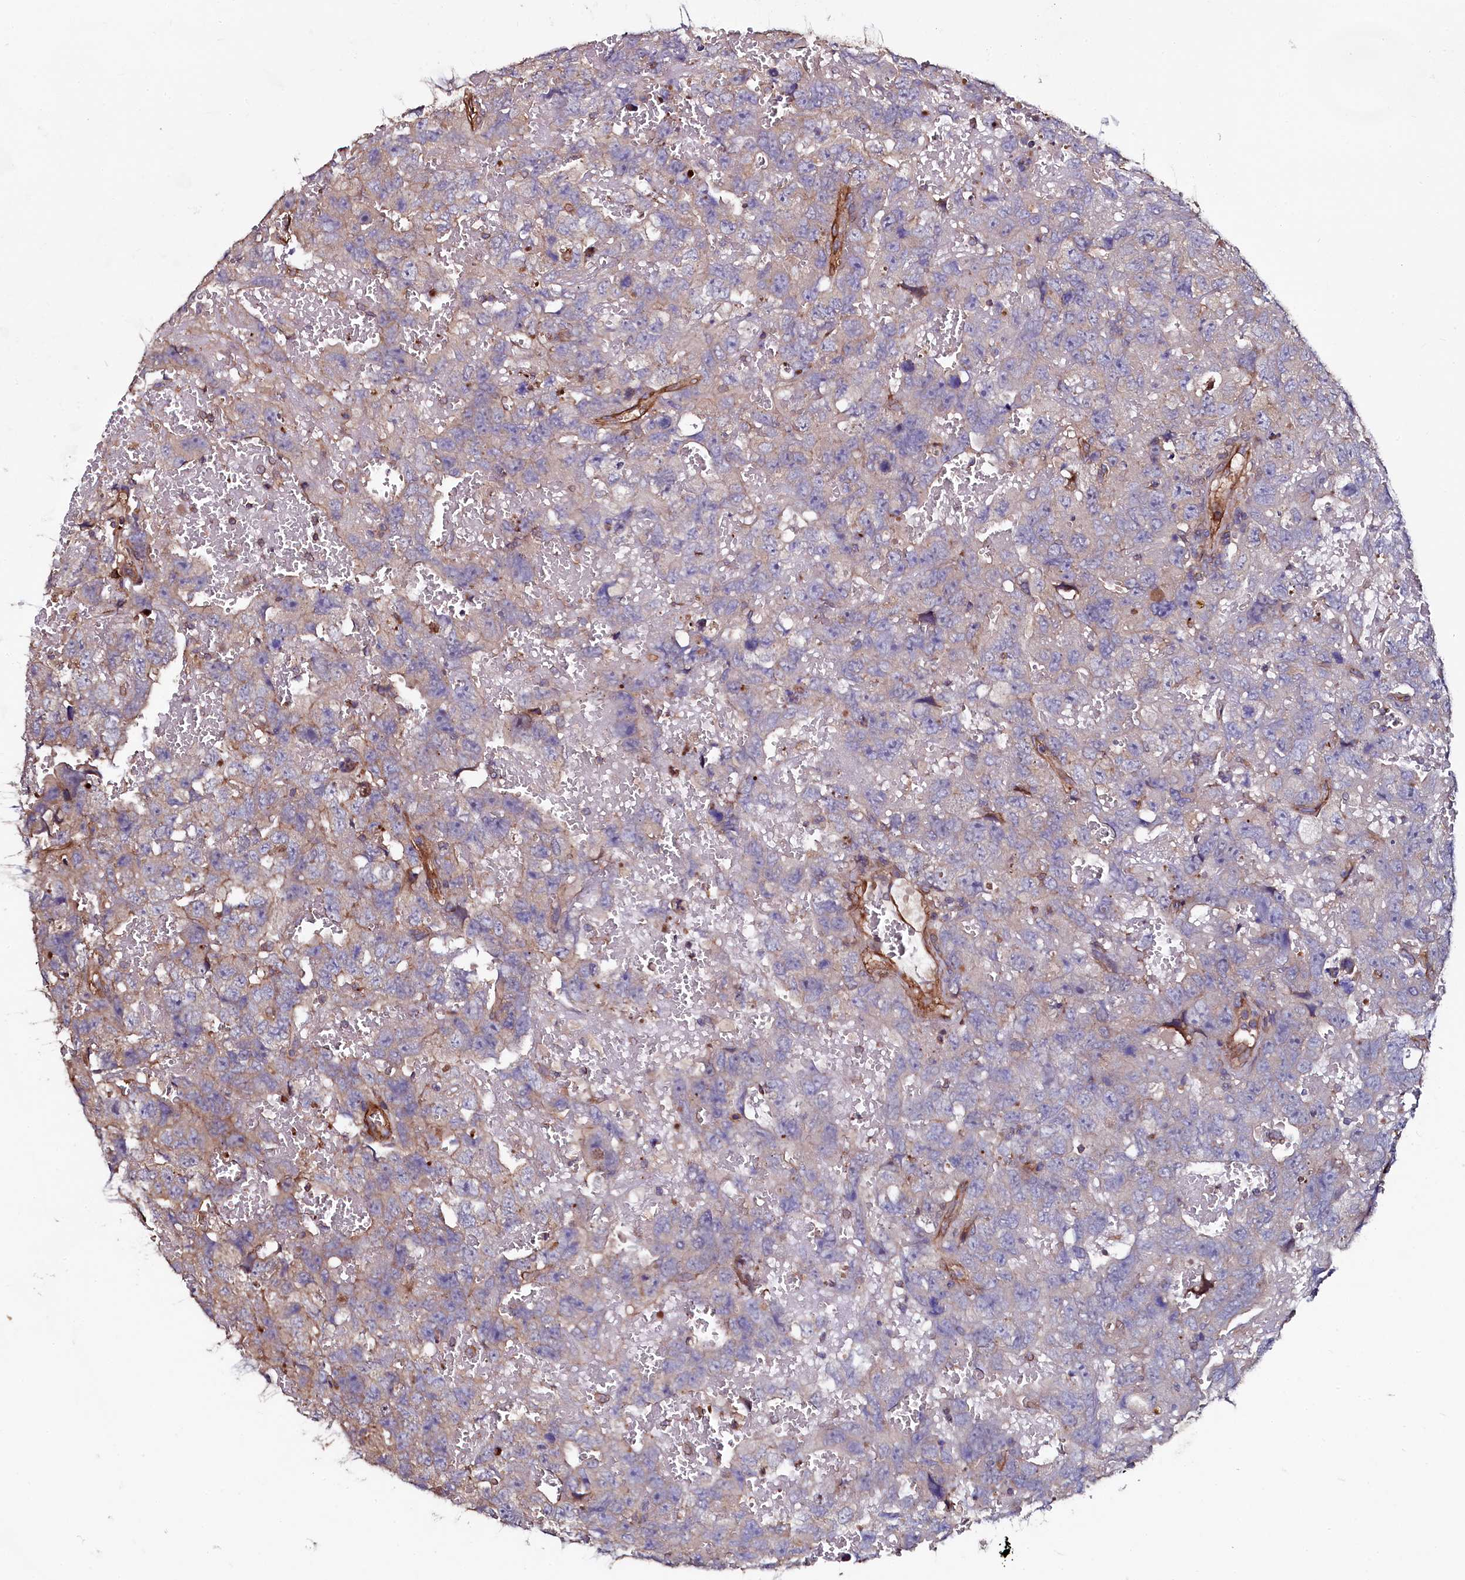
{"staining": {"intensity": "weak", "quantity": "25%-75%", "location": "cytoplasmic/membranous"}, "tissue": "testis cancer", "cell_type": "Tumor cells", "image_type": "cancer", "snomed": [{"axis": "morphology", "description": "Carcinoma, Embryonal, NOS"}, {"axis": "topography", "description": "Testis"}], "caption": "This is a photomicrograph of immunohistochemistry (IHC) staining of testis embryonal carcinoma, which shows weak positivity in the cytoplasmic/membranous of tumor cells.", "gene": "USPL1", "patient": {"sex": "male", "age": 45}}